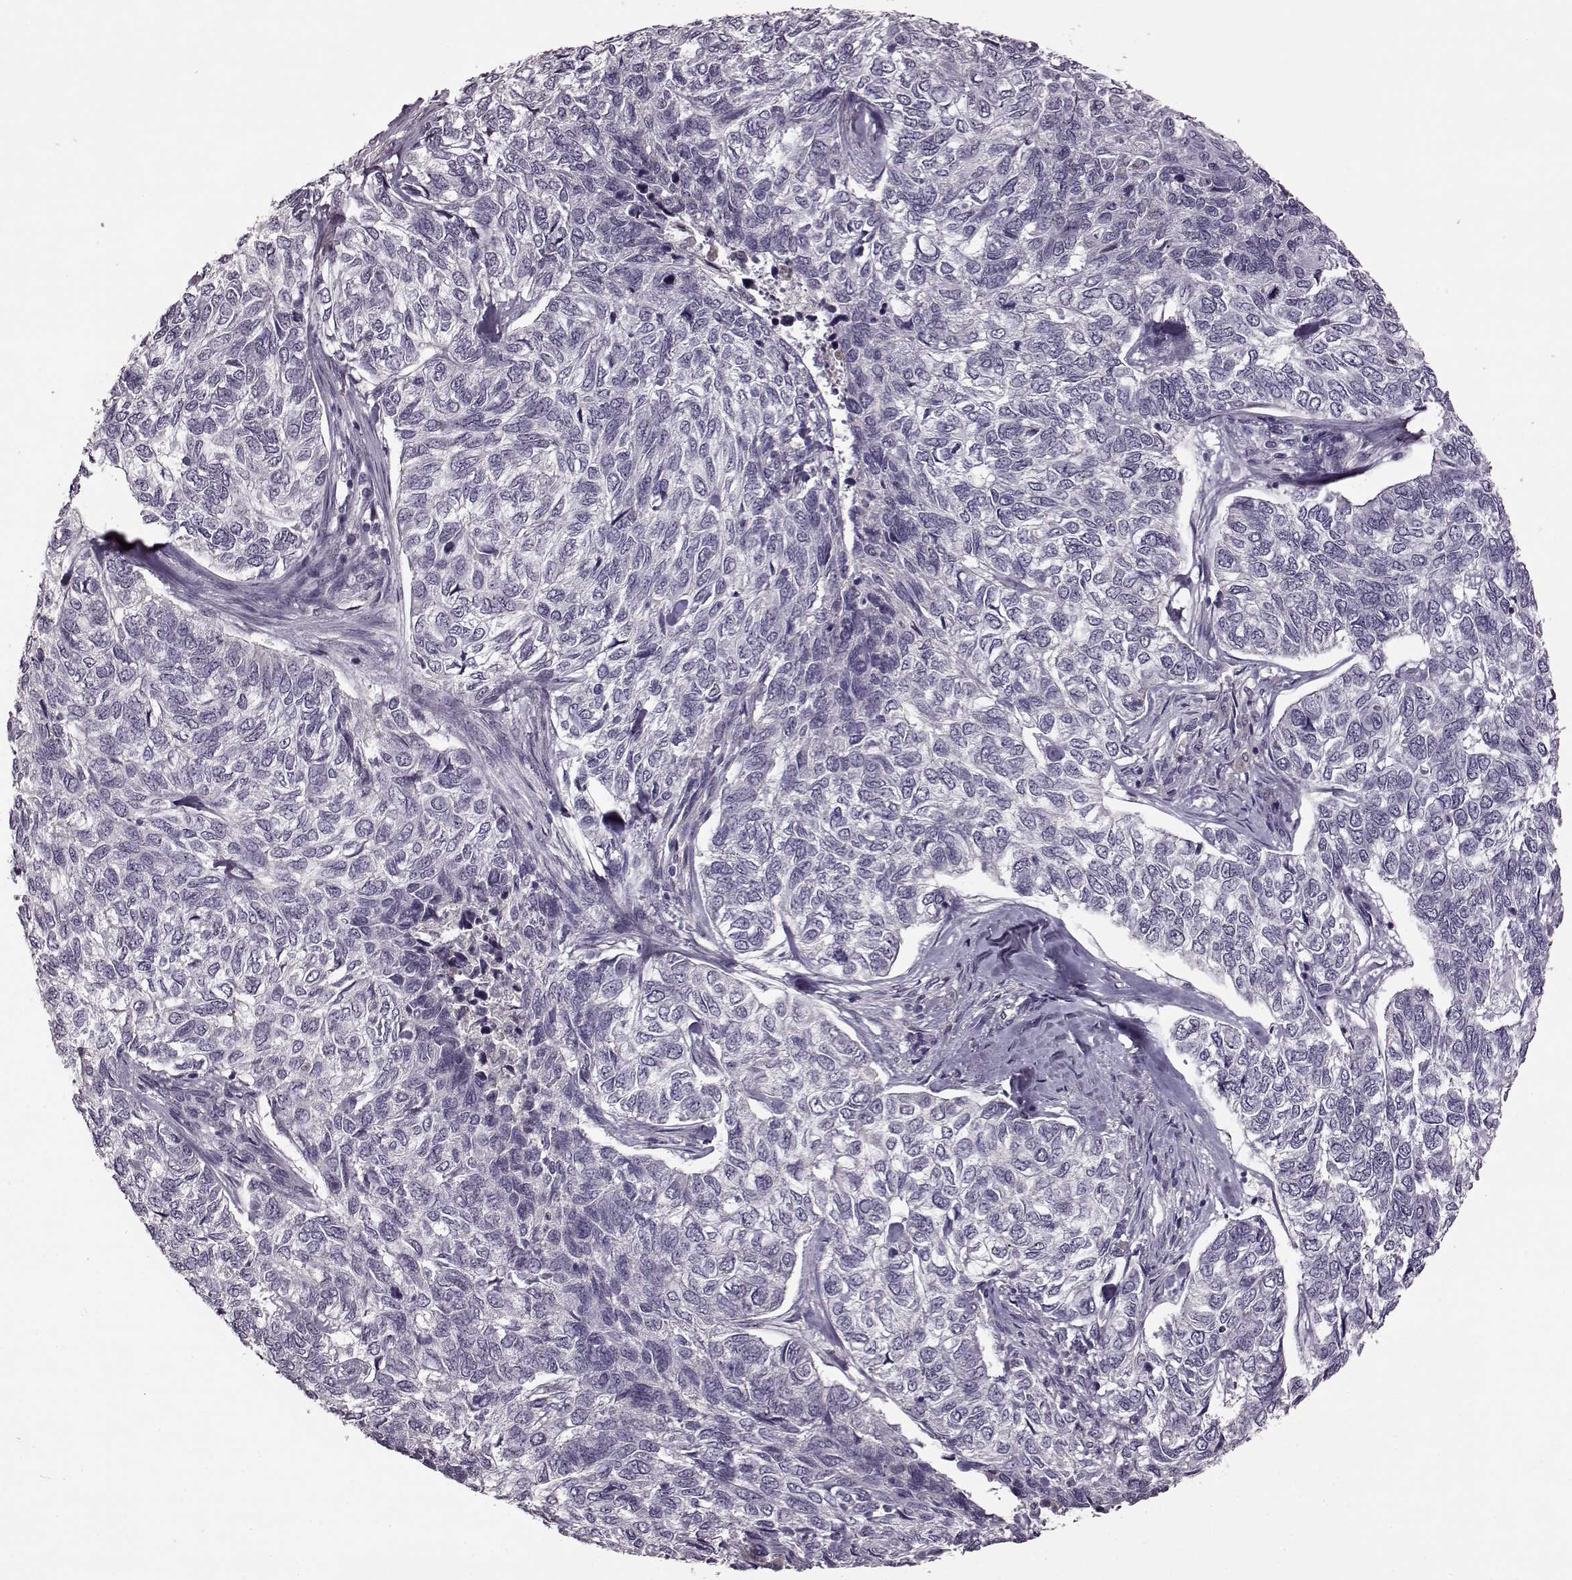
{"staining": {"intensity": "negative", "quantity": "none", "location": "none"}, "tissue": "skin cancer", "cell_type": "Tumor cells", "image_type": "cancer", "snomed": [{"axis": "morphology", "description": "Basal cell carcinoma"}, {"axis": "topography", "description": "Skin"}], "caption": "An IHC image of skin basal cell carcinoma is shown. There is no staining in tumor cells of skin basal cell carcinoma.", "gene": "CNGA3", "patient": {"sex": "female", "age": 65}}